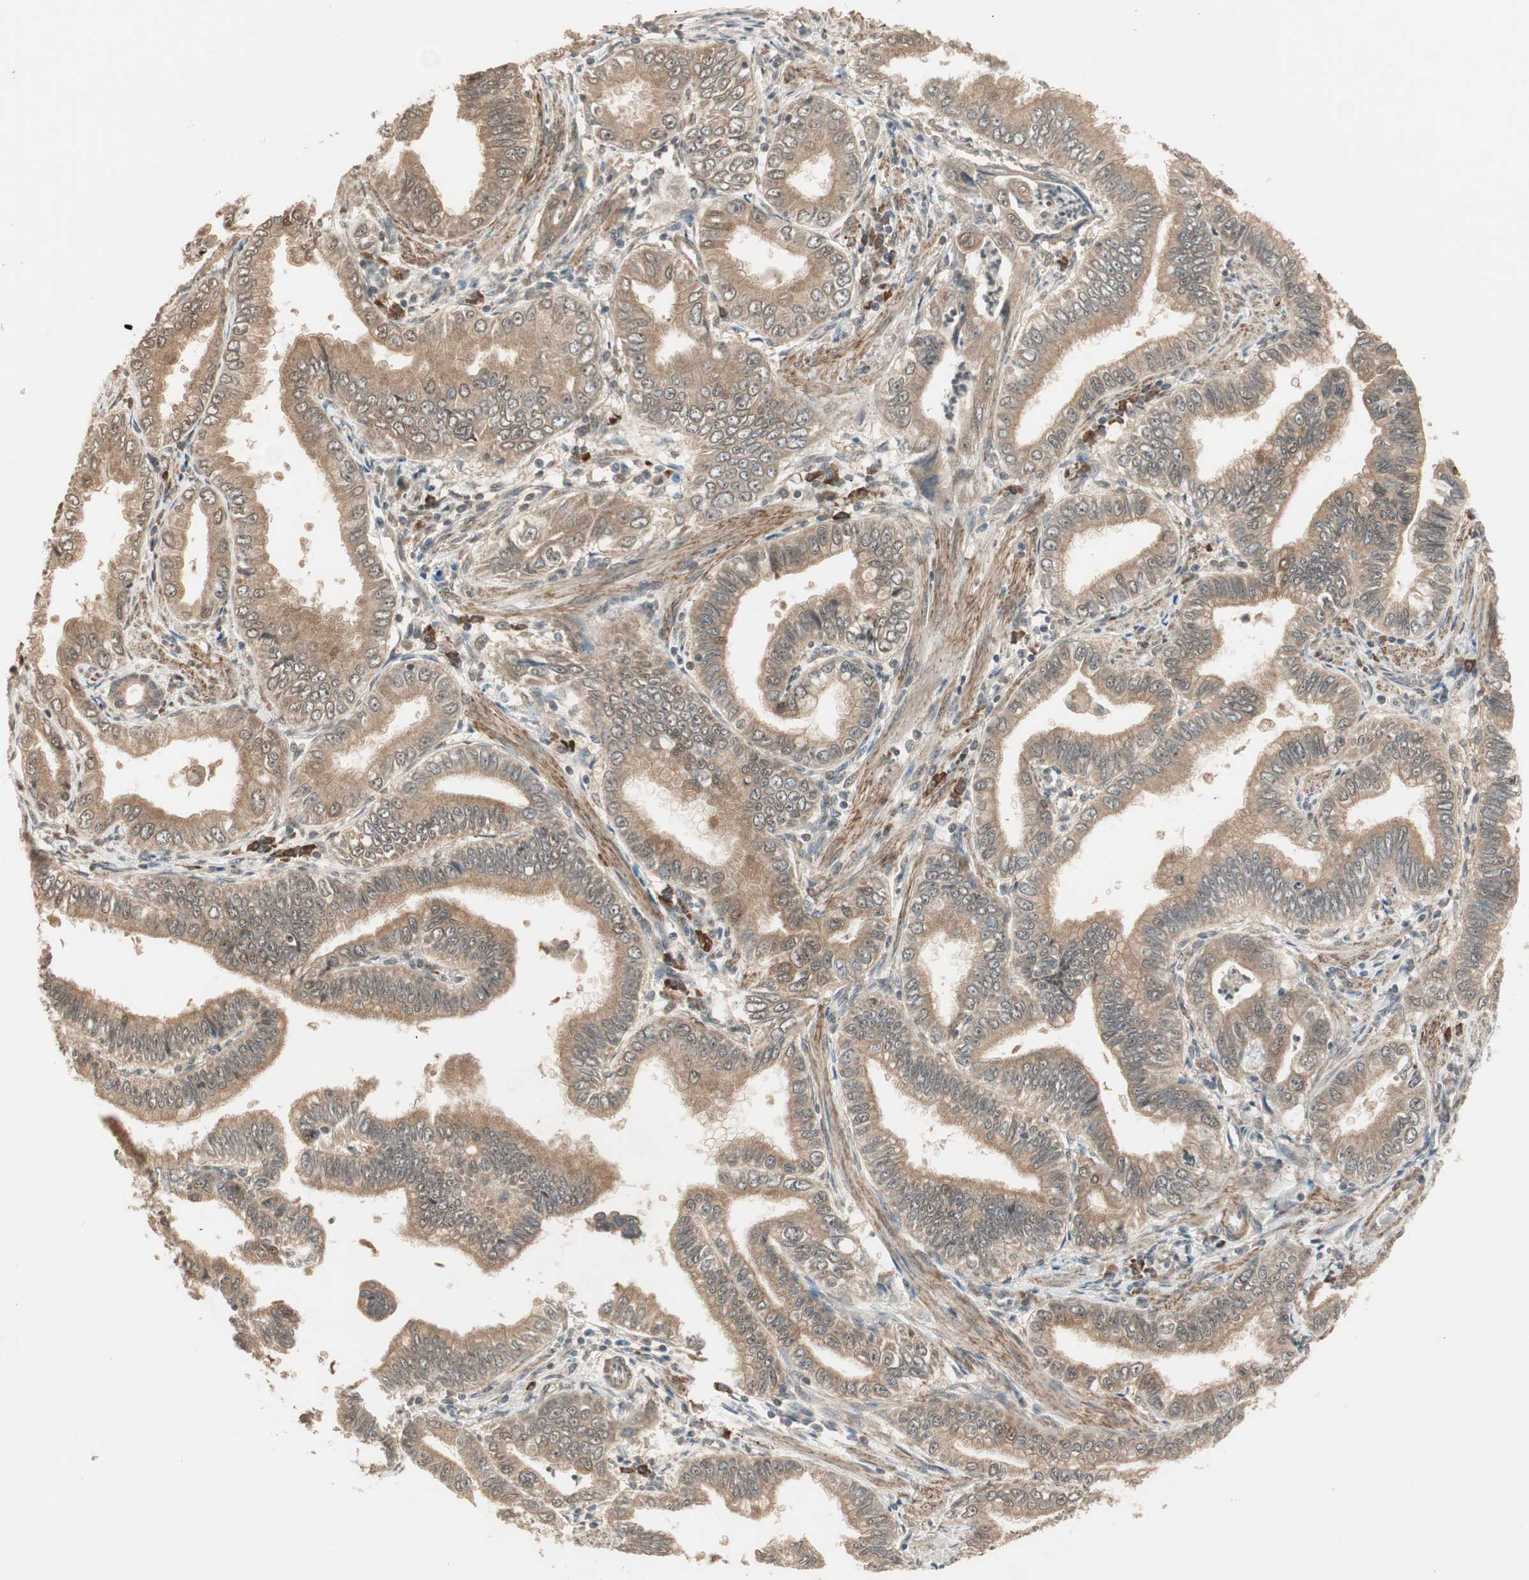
{"staining": {"intensity": "moderate", "quantity": ">75%", "location": "cytoplasmic/membranous,nuclear"}, "tissue": "pancreatic cancer", "cell_type": "Tumor cells", "image_type": "cancer", "snomed": [{"axis": "morphology", "description": "Normal tissue, NOS"}, {"axis": "topography", "description": "Lymph node"}], "caption": "Tumor cells reveal medium levels of moderate cytoplasmic/membranous and nuclear staining in approximately >75% of cells in human pancreatic cancer. The staining was performed using DAB (3,3'-diaminobenzidine), with brown indicating positive protein expression. Nuclei are stained blue with hematoxylin.", "gene": "ZSCAN31", "patient": {"sex": "male", "age": 50}}